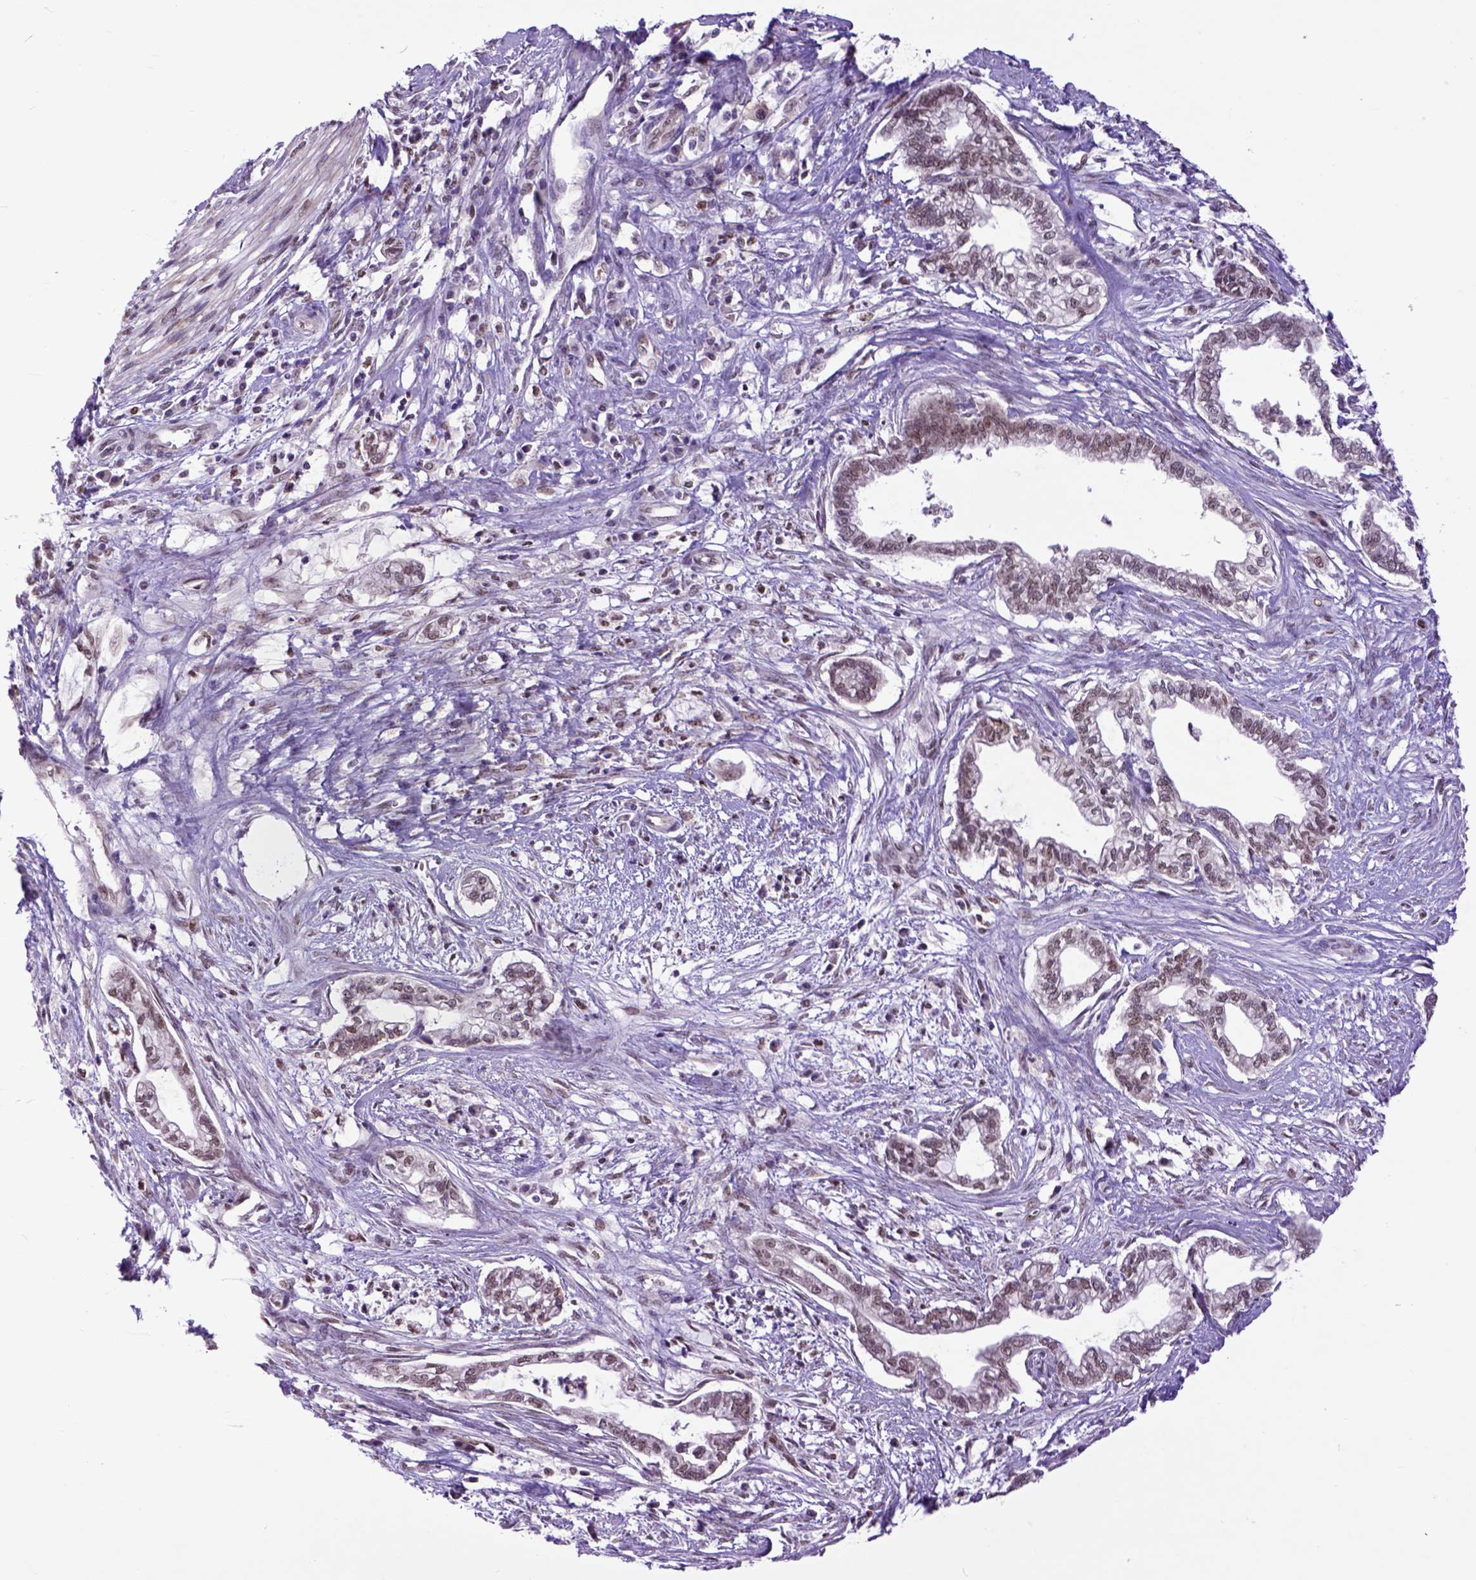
{"staining": {"intensity": "weak", "quantity": ">75%", "location": "nuclear"}, "tissue": "cervical cancer", "cell_type": "Tumor cells", "image_type": "cancer", "snomed": [{"axis": "morphology", "description": "Adenocarcinoma, NOS"}, {"axis": "topography", "description": "Cervix"}], "caption": "About >75% of tumor cells in cervical cancer (adenocarcinoma) display weak nuclear protein staining as visualized by brown immunohistochemical staining.", "gene": "RCC2", "patient": {"sex": "female", "age": 62}}